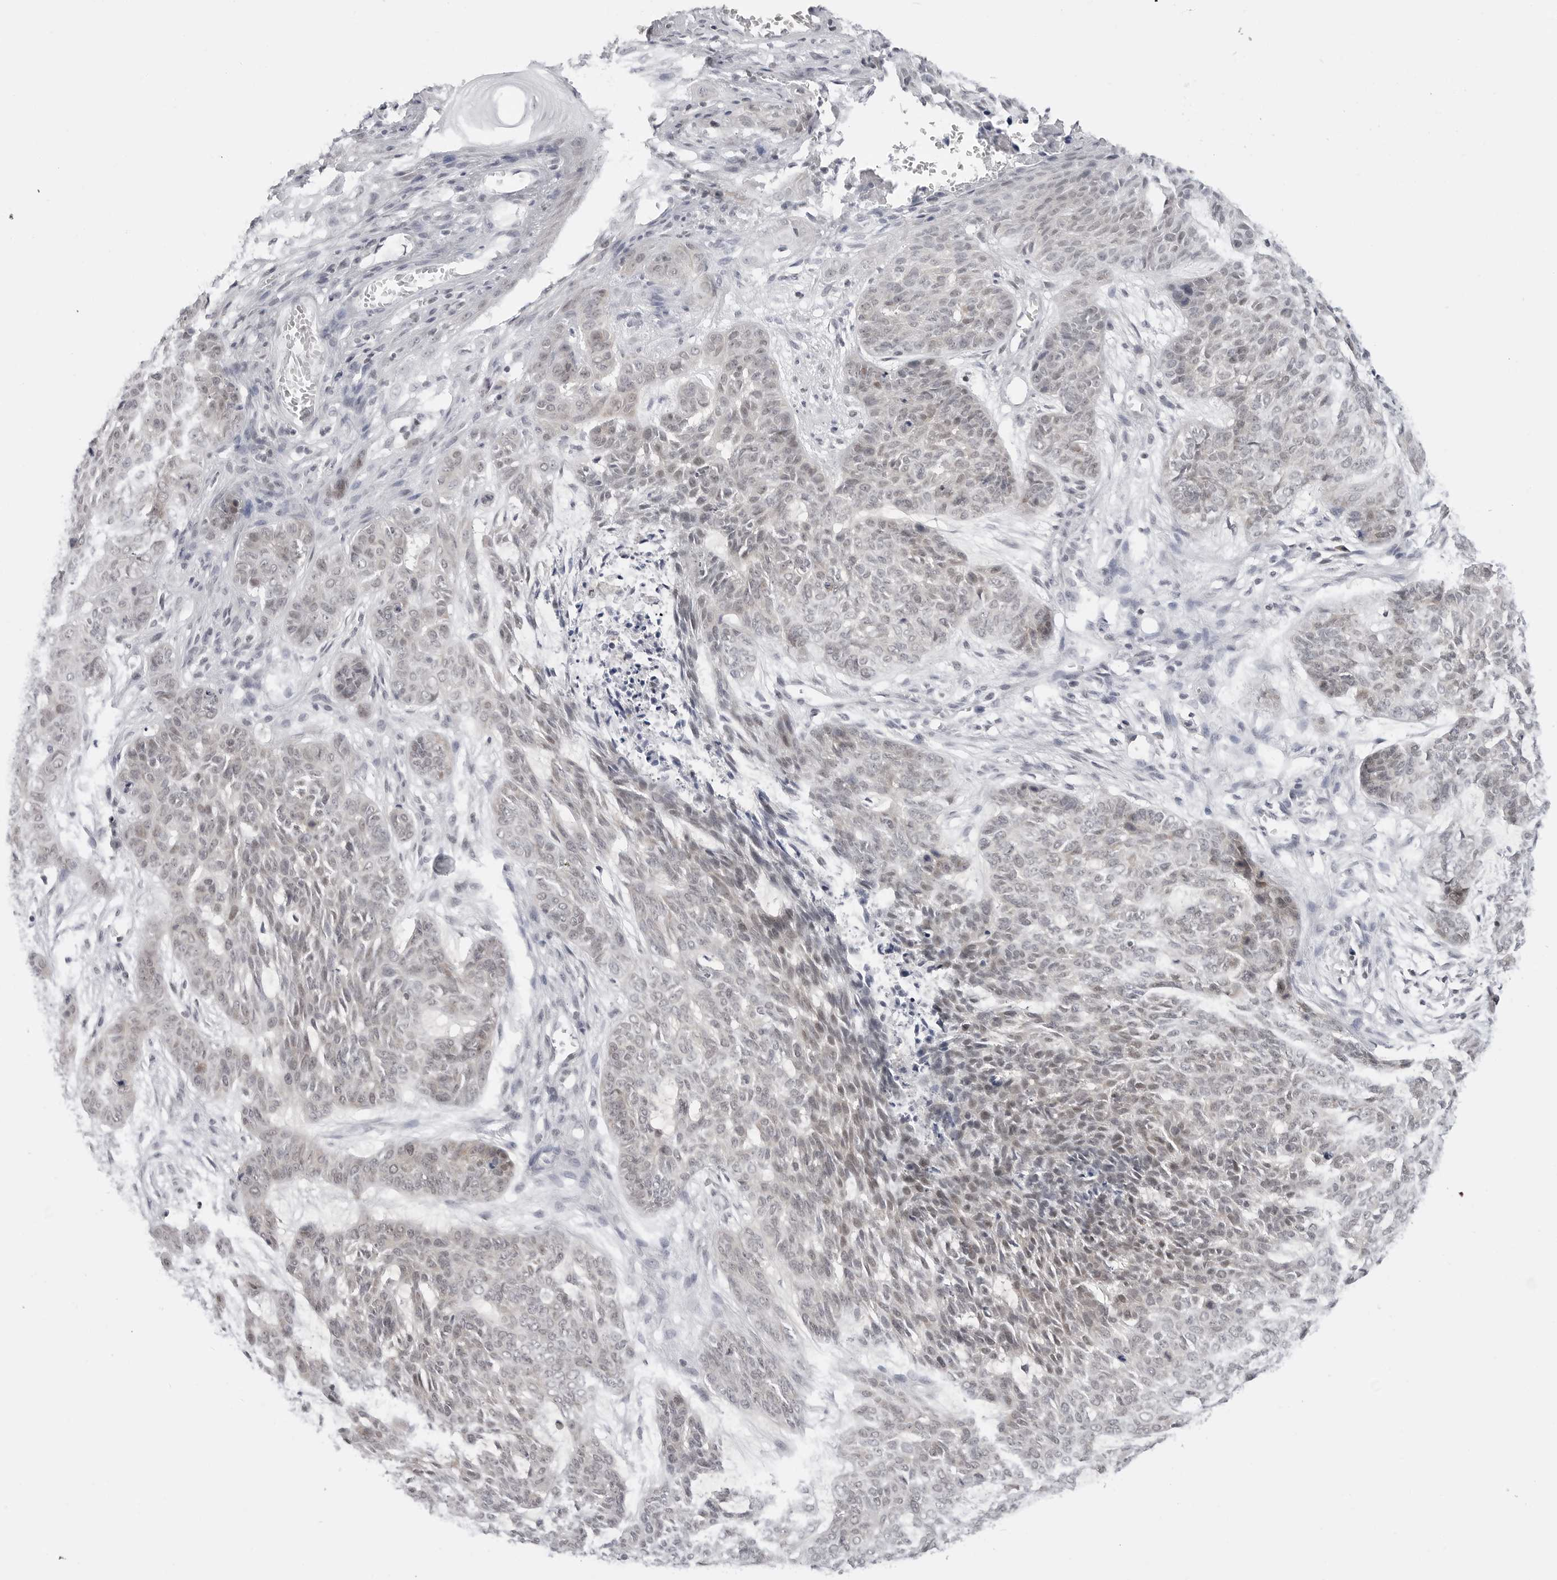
{"staining": {"intensity": "negative", "quantity": "none", "location": "none"}, "tissue": "skin cancer", "cell_type": "Tumor cells", "image_type": "cancer", "snomed": [{"axis": "morphology", "description": "Basal cell carcinoma"}, {"axis": "topography", "description": "Skin"}], "caption": "A high-resolution histopathology image shows IHC staining of basal cell carcinoma (skin), which demonstrates no significant expression in tumor cells.", "gene": "PPP2R5C", "patient": {"sex": "female", "age": 64}}